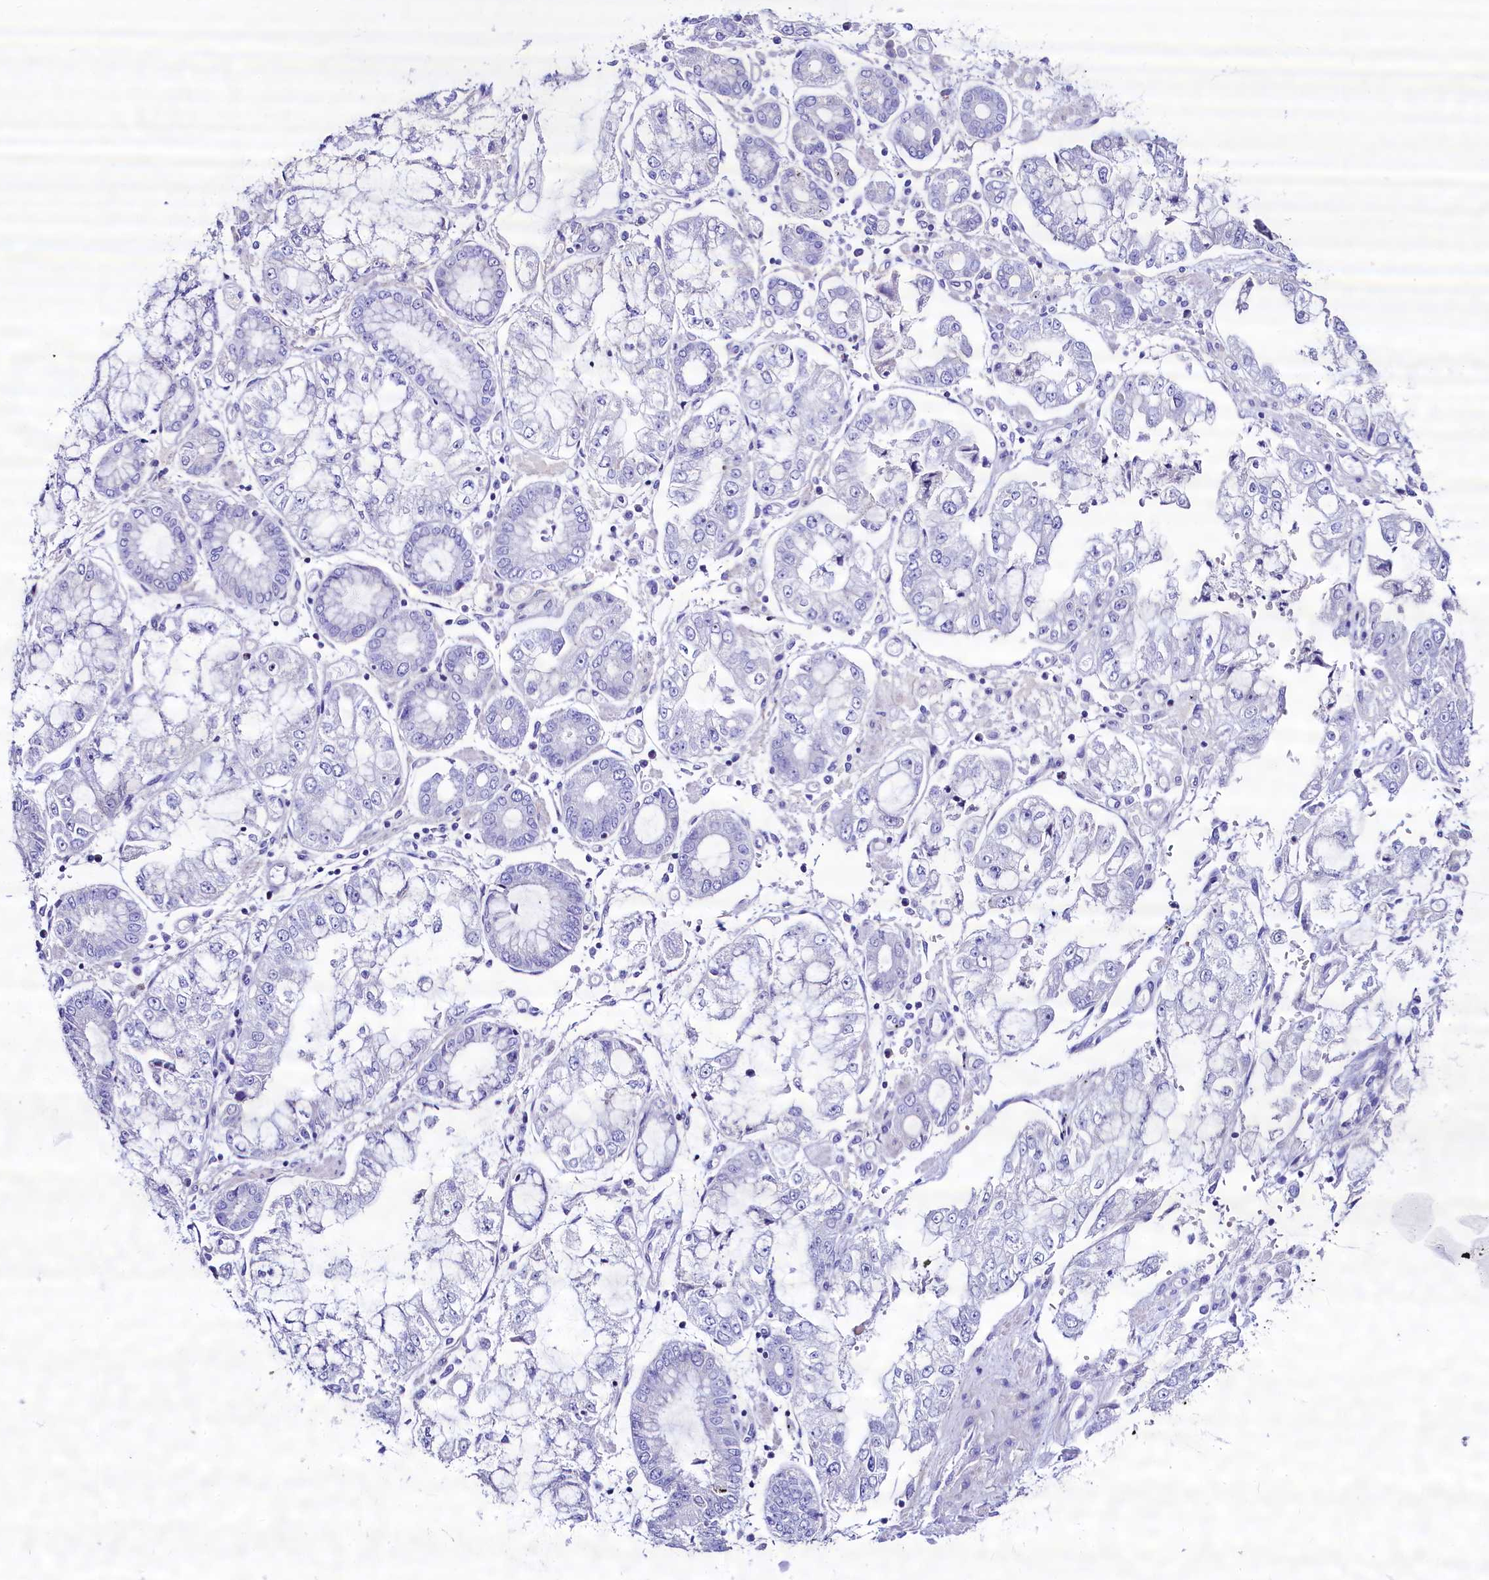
{"staining": {"intensity": "negative", "quantity": "none", "location": "none"}, "tissue": "stomach cancer", "cell_type": "Tumor cells", "image_type": "cancer", "snomed": [{"axis": "morphology", "description": "Adenocarcinoma, NOS"}, {"axis": "topography", "description": "Stomach"}], "caption": "A photomicrograph of stomach cancer (adenocarcinoma) stained for a protein displays no brown staining in tumor cells. The staining was performed using DAB (3,3'-diaminobenzidine) to visualize the protein expression in brown, while the nuclei were stained in blue with hematoxylin (Magnification: 20x).", "gene": "RBP3", "patient": {"sex": "male", "age": 76}}